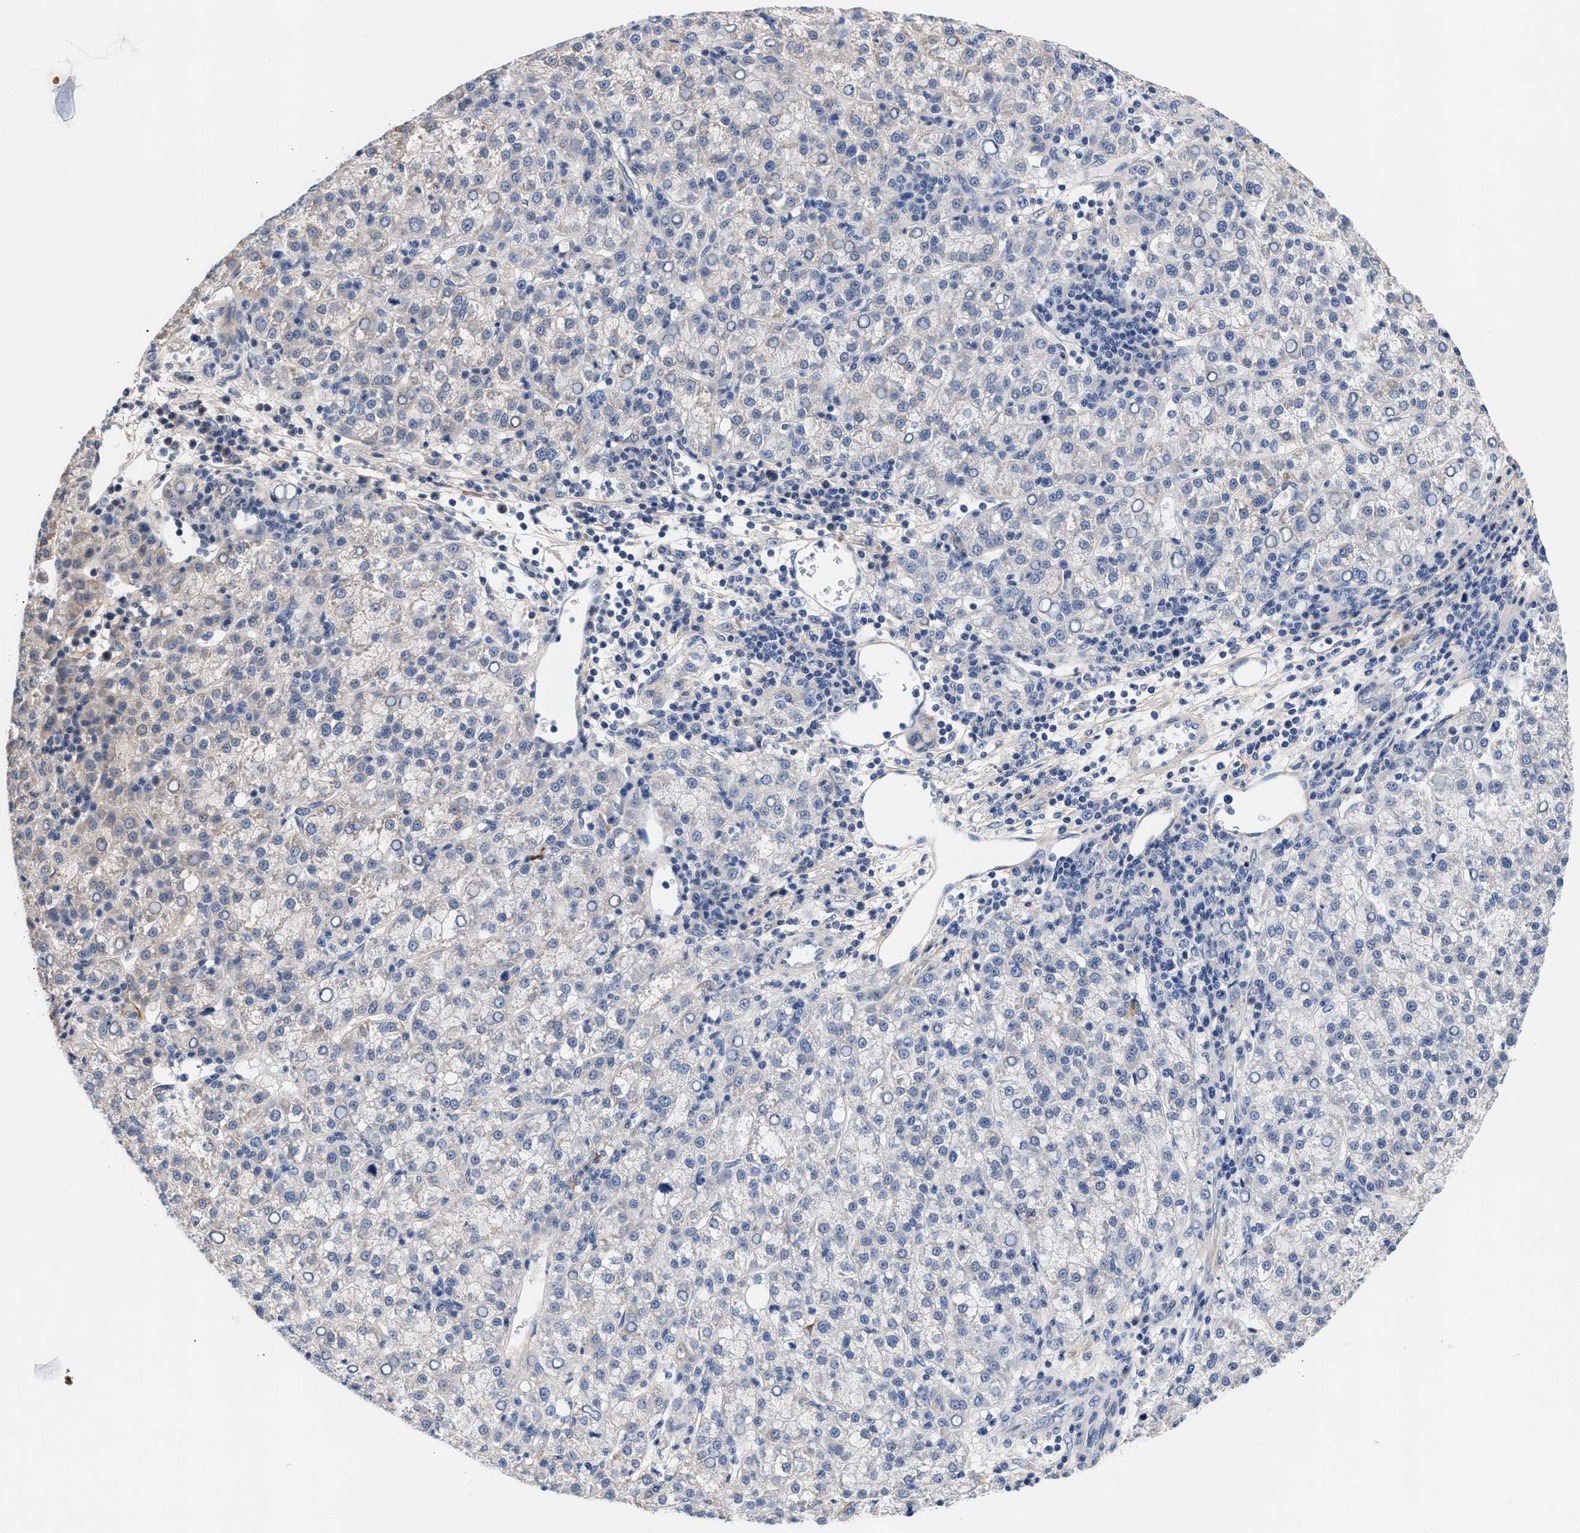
{"staining": {"intensity": "negative", "quantity": "none", "location": "none"}, "tissue": "liver cancer", "cell_type": "Tumor cells", "image_type": "cancer", "snomed": [{"axis": "morphology", "description": "Carcinoma, Hepatocellular, NOS"}, {"axis": "topography", "description": "Liver"}], "caption": "The immunohistochemistry micrograph has no significant expression in tumor cells of hepatocellular carcinoma (liver) tissue. (DAB immunohistochemistry with hematoxylin counter stain).", "gene": "ACTL7B", "patient": {"sex": "female", "age": 58}}